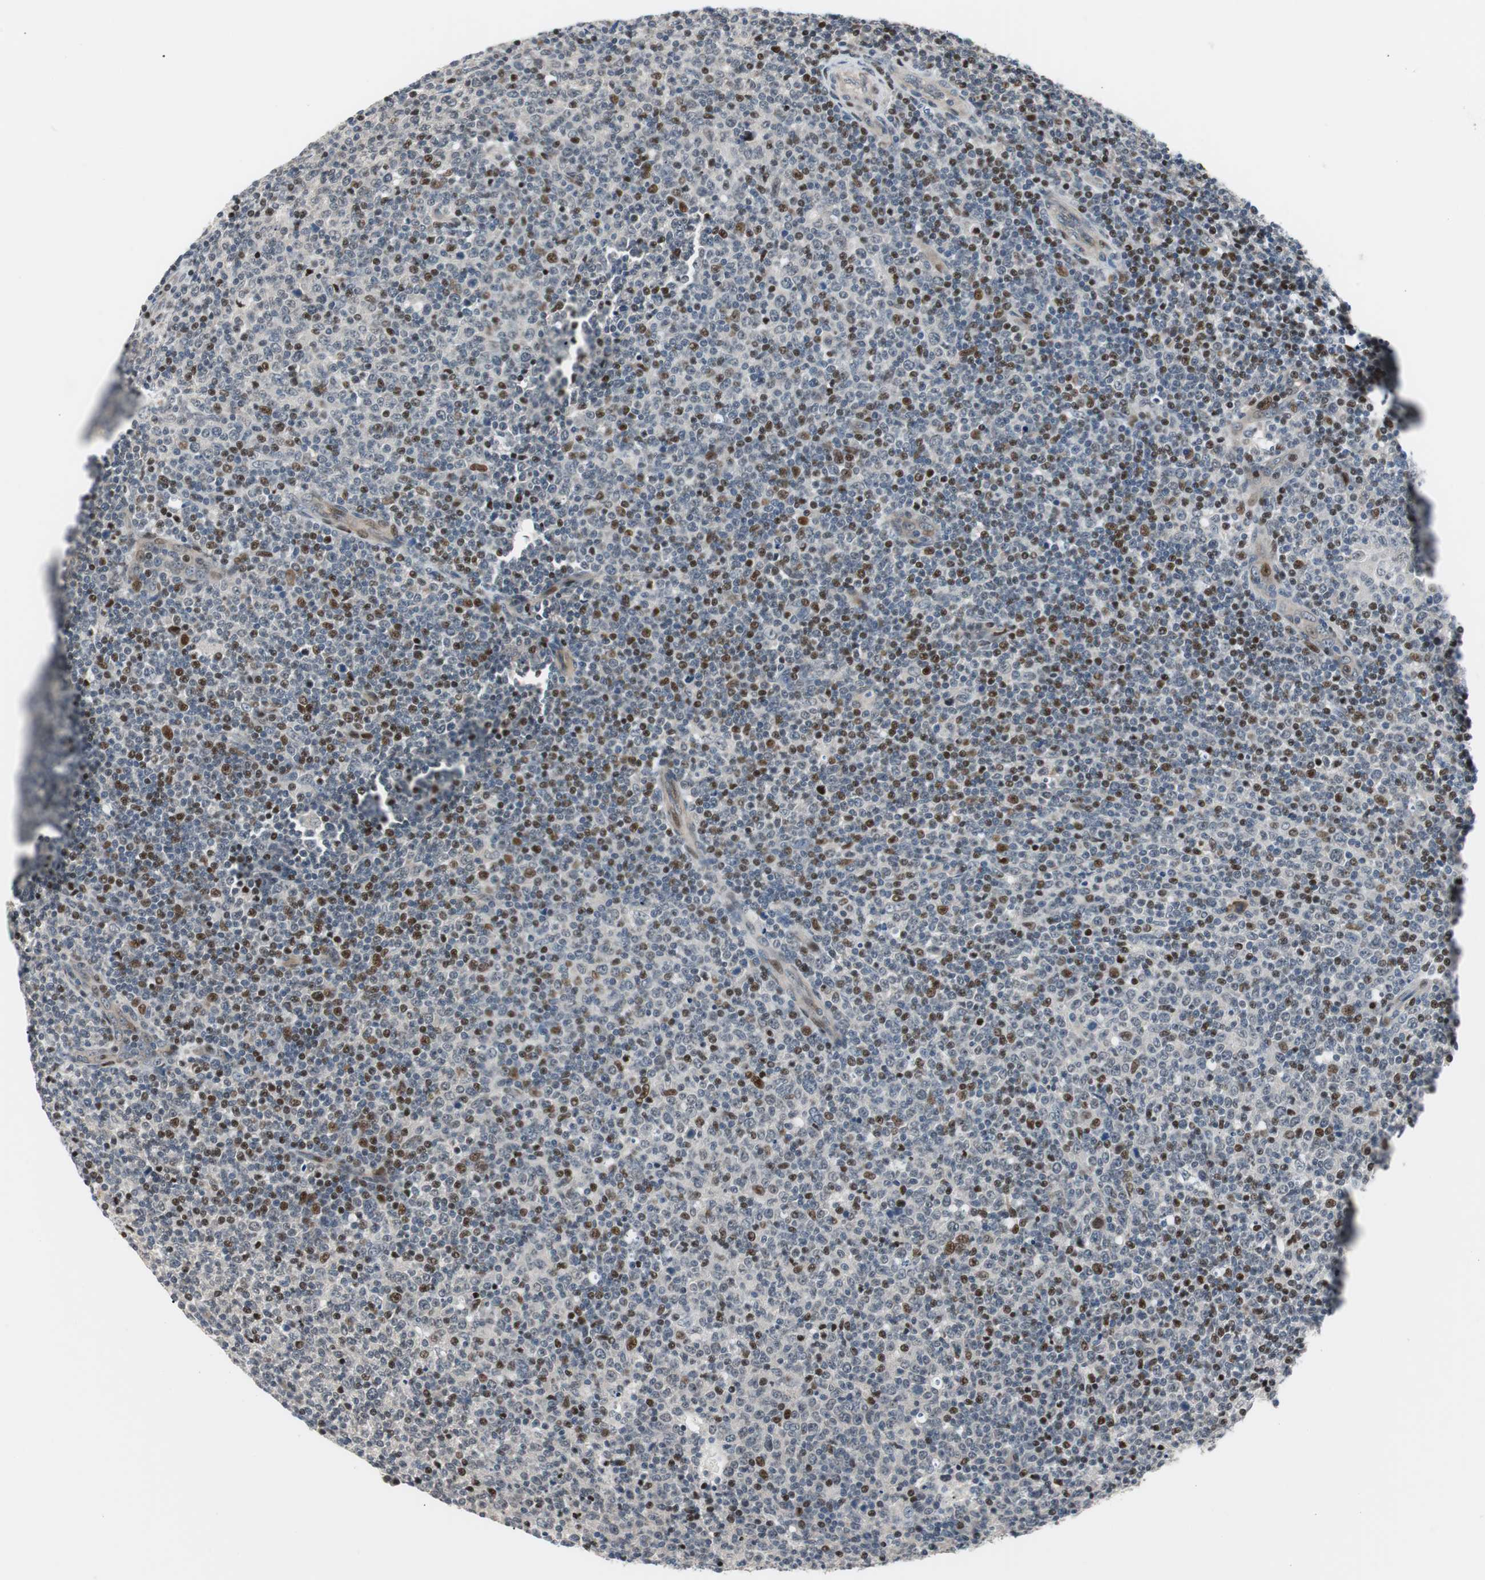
{"staining": {"intensity": "strong", "quantity": "25%-75%", "location": "nuclear"}, "tissue": "lymphoma", "cell_type": "Tumor cells", "image_type": "cancer", "snomed": [{"axis": "morphology", "description": "Malignant lymphoma, non-Hodgkin's type, Low grade"}, {"axis": "topography", "description": "Lymph node"}], "caption": "IHC photomicrograph of neoplastic tissue: lymphoma stained using immunohistochemistry (IHC) exhibits high levels of strong protein expression localized specifically in the nuclear of tumor cells, appearing as a nuclear brown color.", "gene": "RAD1", "patient": {"sex": "male", "age": 70}}